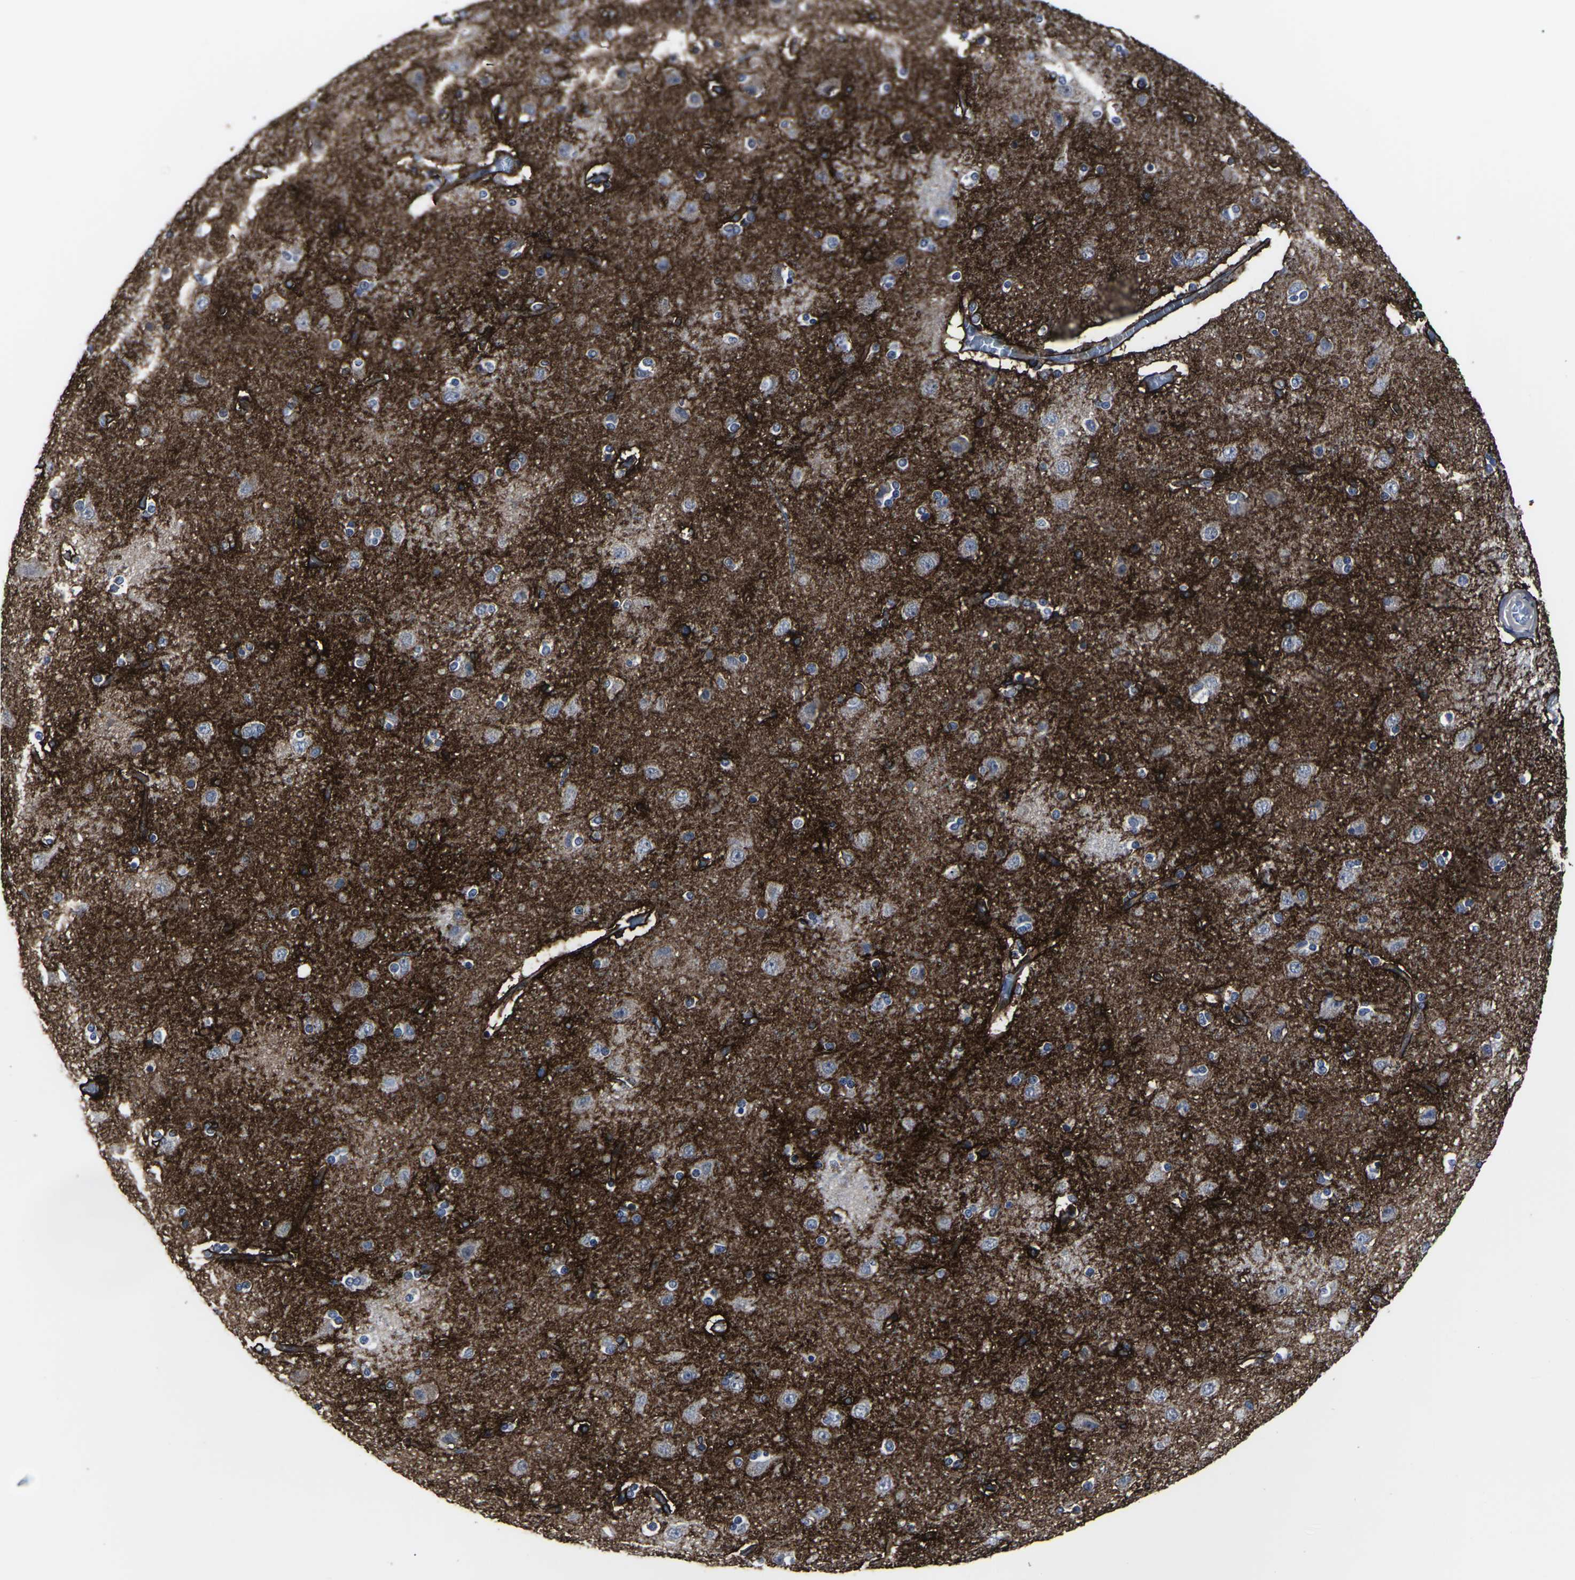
{"staining": {"intensity": "strong", "quantity": ">75%", "location": "cytoplasmic/membranous"}, "tissue": "cerebral cortex", "cell_type": "Endothelial cells", "image_type": "normal", "snomed": [{"axis": "morphology", "description": "Normal tissue, NOS"}, {"axis": "topography", "description": "Cerebral cortex"}], "caption": "Benign cerebral cortex demonstrates strong cytoplasmic/membranous positivity in about >75% of endothelial cells, visualized by immunohistochemistry.", "gene": "MSANTD4", "patient": {"sex": "female", "age": 54}}